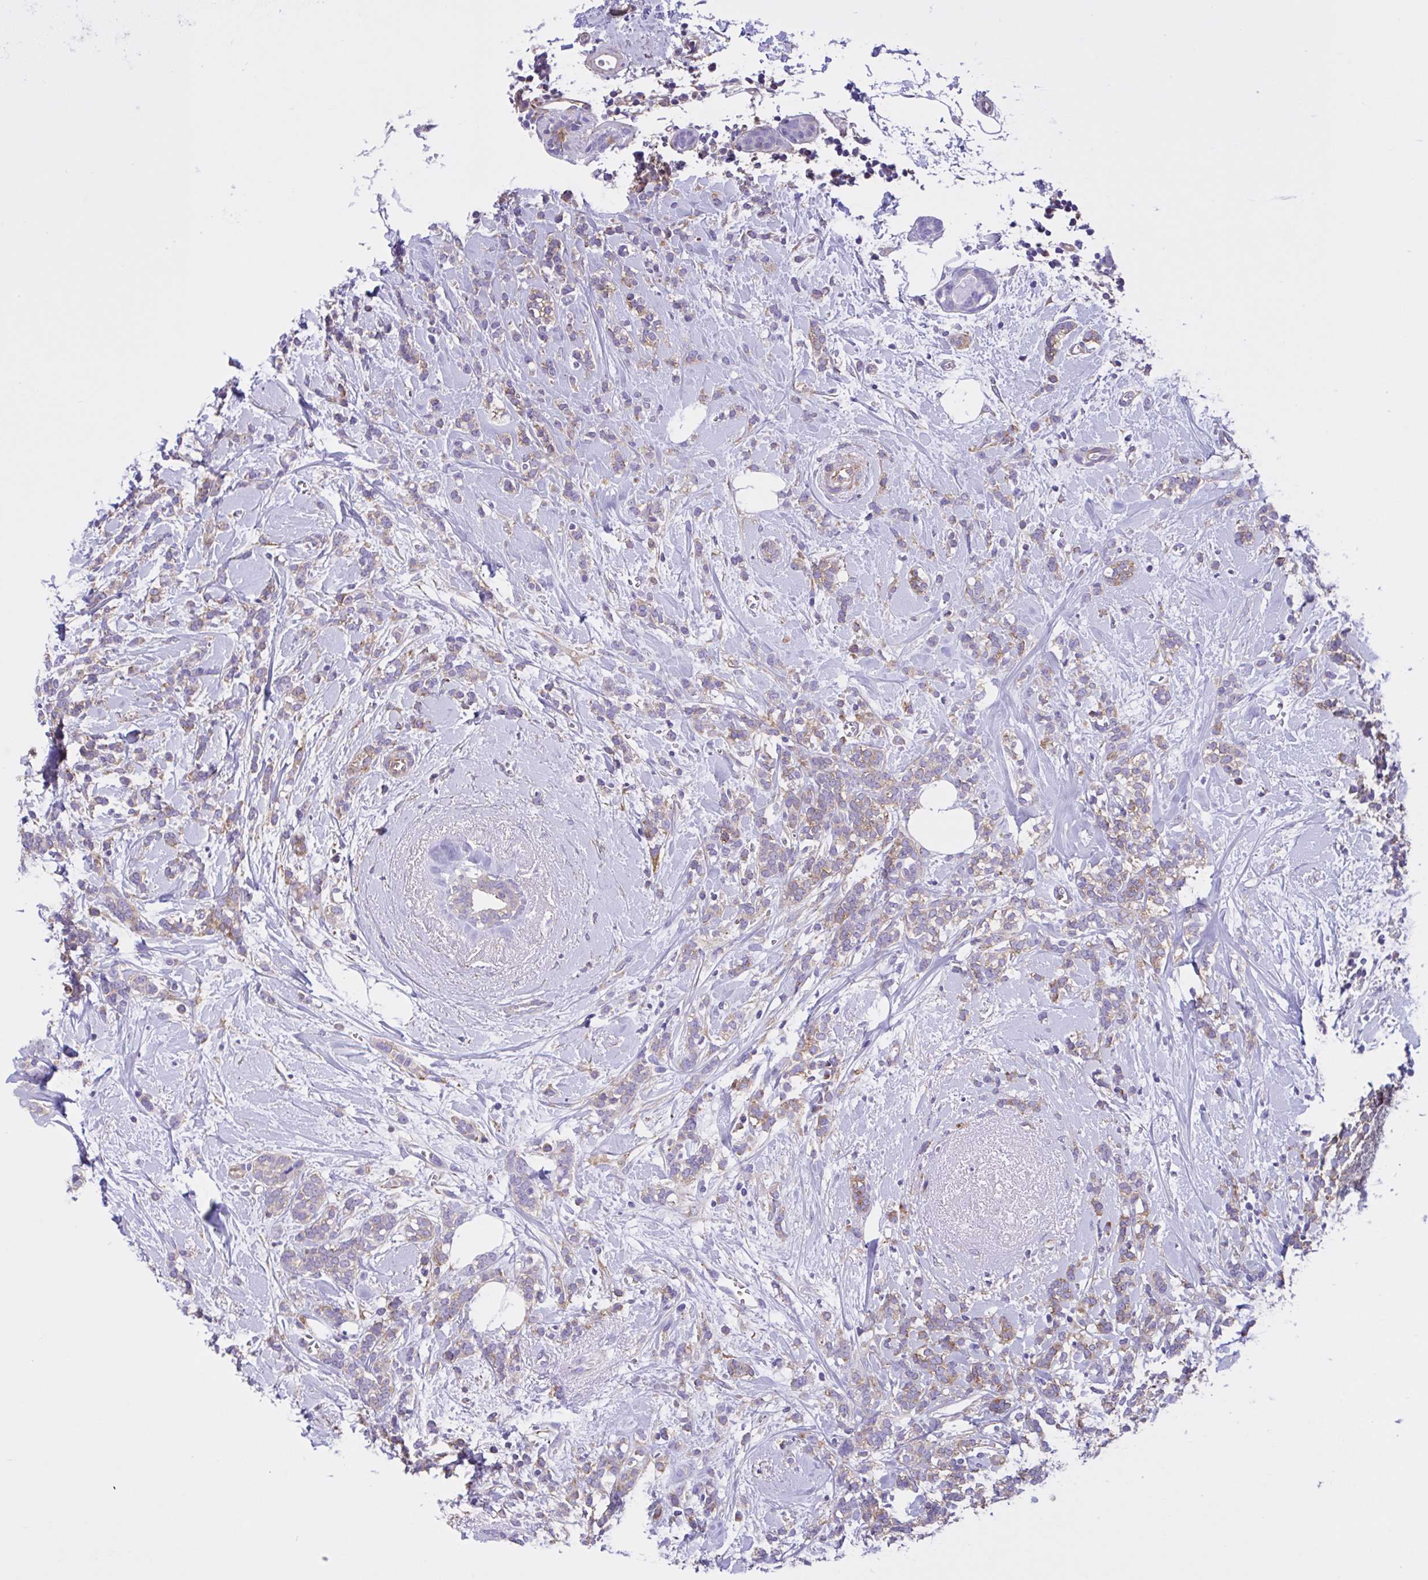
{"staining": {"intensity": "weak", "quantity": ">75%", "location": "cytoplasmic/membranous"}, "tissue": "breast cancer", "cell_type": "Tumor cells", "image_type": "cancer", "snomed": [{"axis": "morphology", "description": "Lobular carcinoma"}, {"axis": "topography", "description": "Breast"}], "caption": "A high-resolution image shows immunohistochemistry (IHC) staining of lobular carcinoma (breast), which displays weak cytoplasmic/membranous expression in about >75% of tumor cells.", "gene": "OR51M1", "patient": {"sex": "female", "age": 59}}